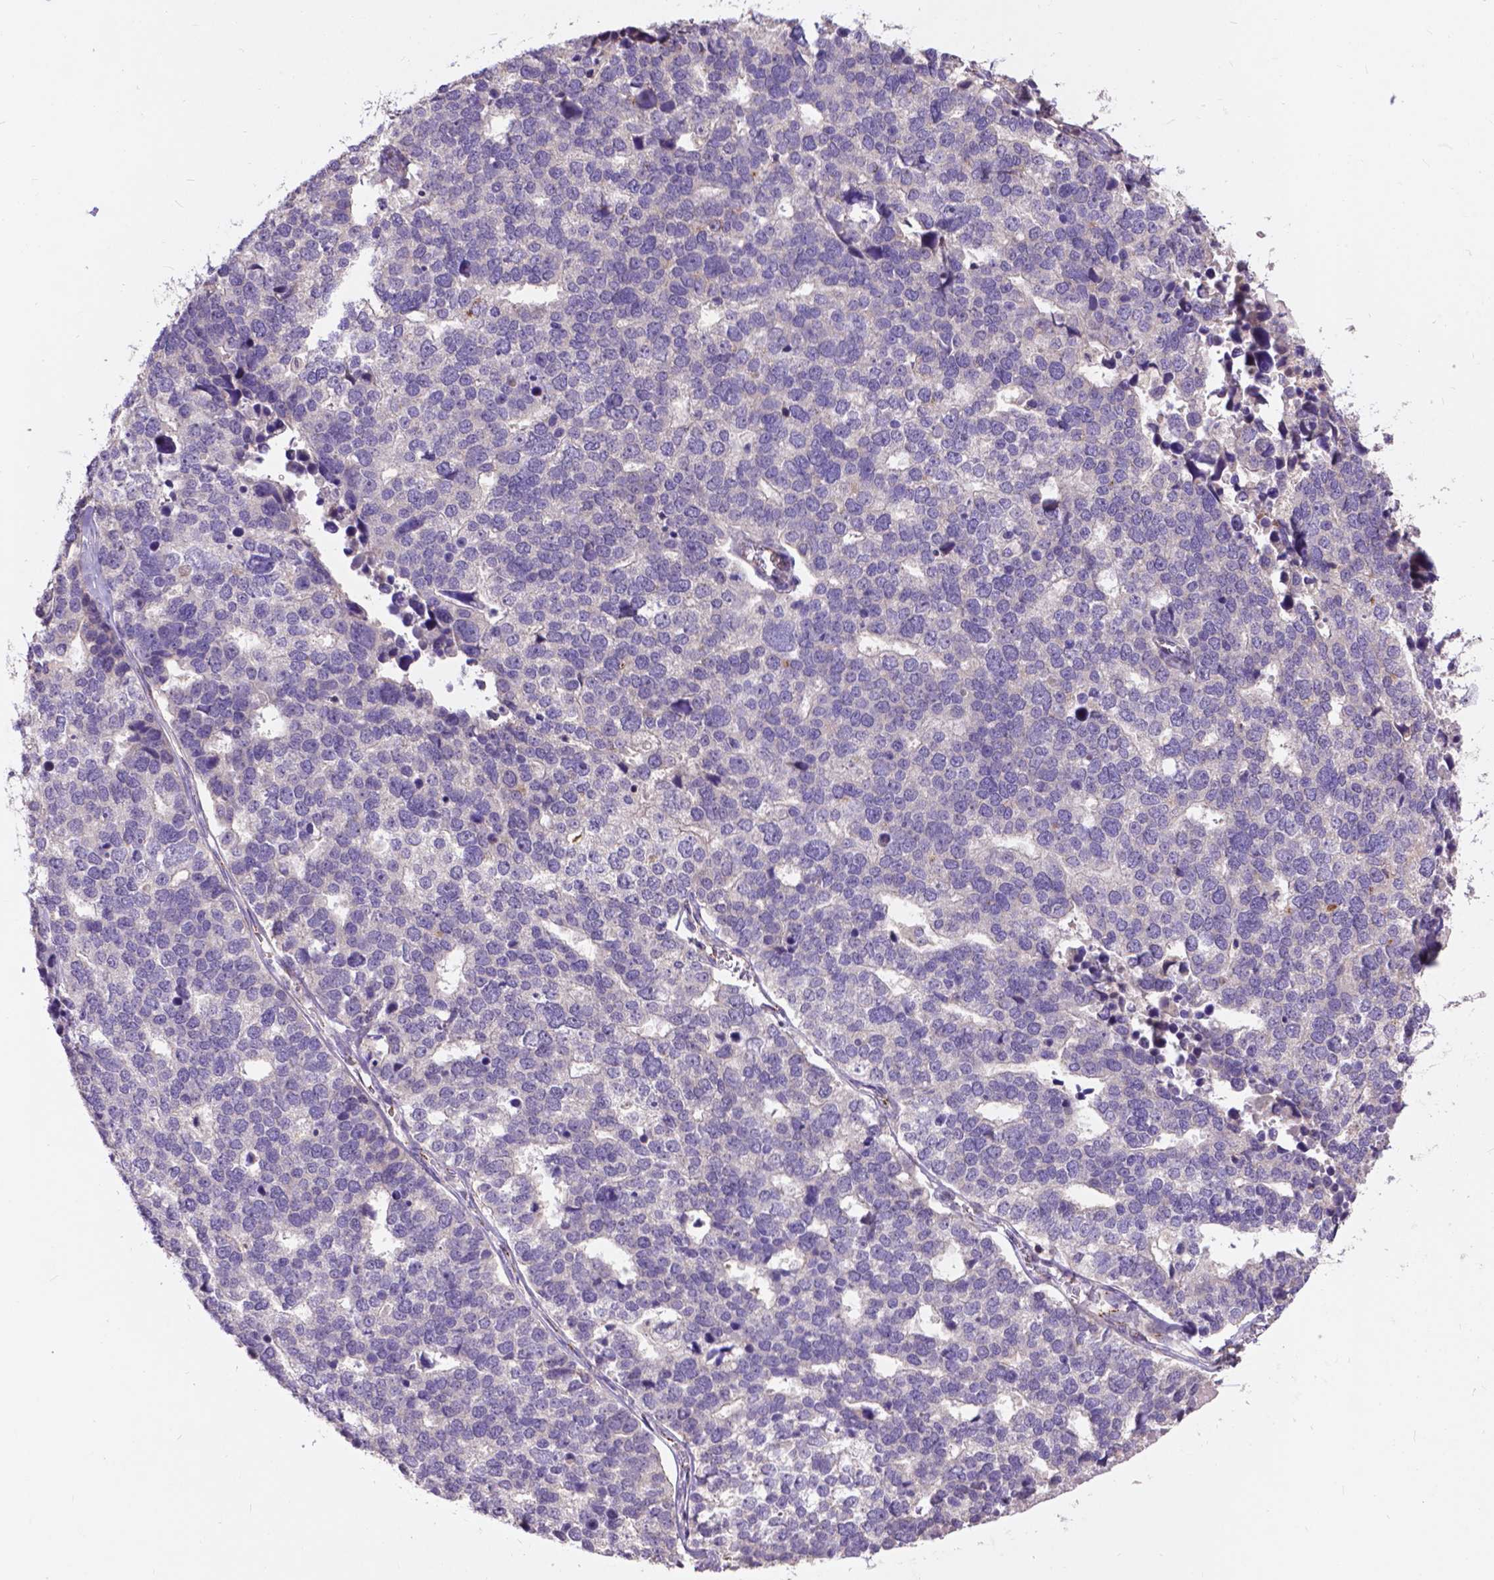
{"staining": {"intensity": "negative", "quantity": "none", "location": "none"}, "tissue": "stomach cancer", "cell_type": "Tumor cells", "image_type": "cancer", "snomed": [{"axis": "morphology", "description": "Adenocarcinoma, NOS"}, {"axis": "topography", "description": "Stomach"}], "caption": "High power microscopy photomicrograph of an IHC photomicrograph of stomach cancer (adenocarcinoma), revealing no significant positivity in tumor cells.", "gene": "ZNF337", "patient": {"sex": "male", "age": 69}}